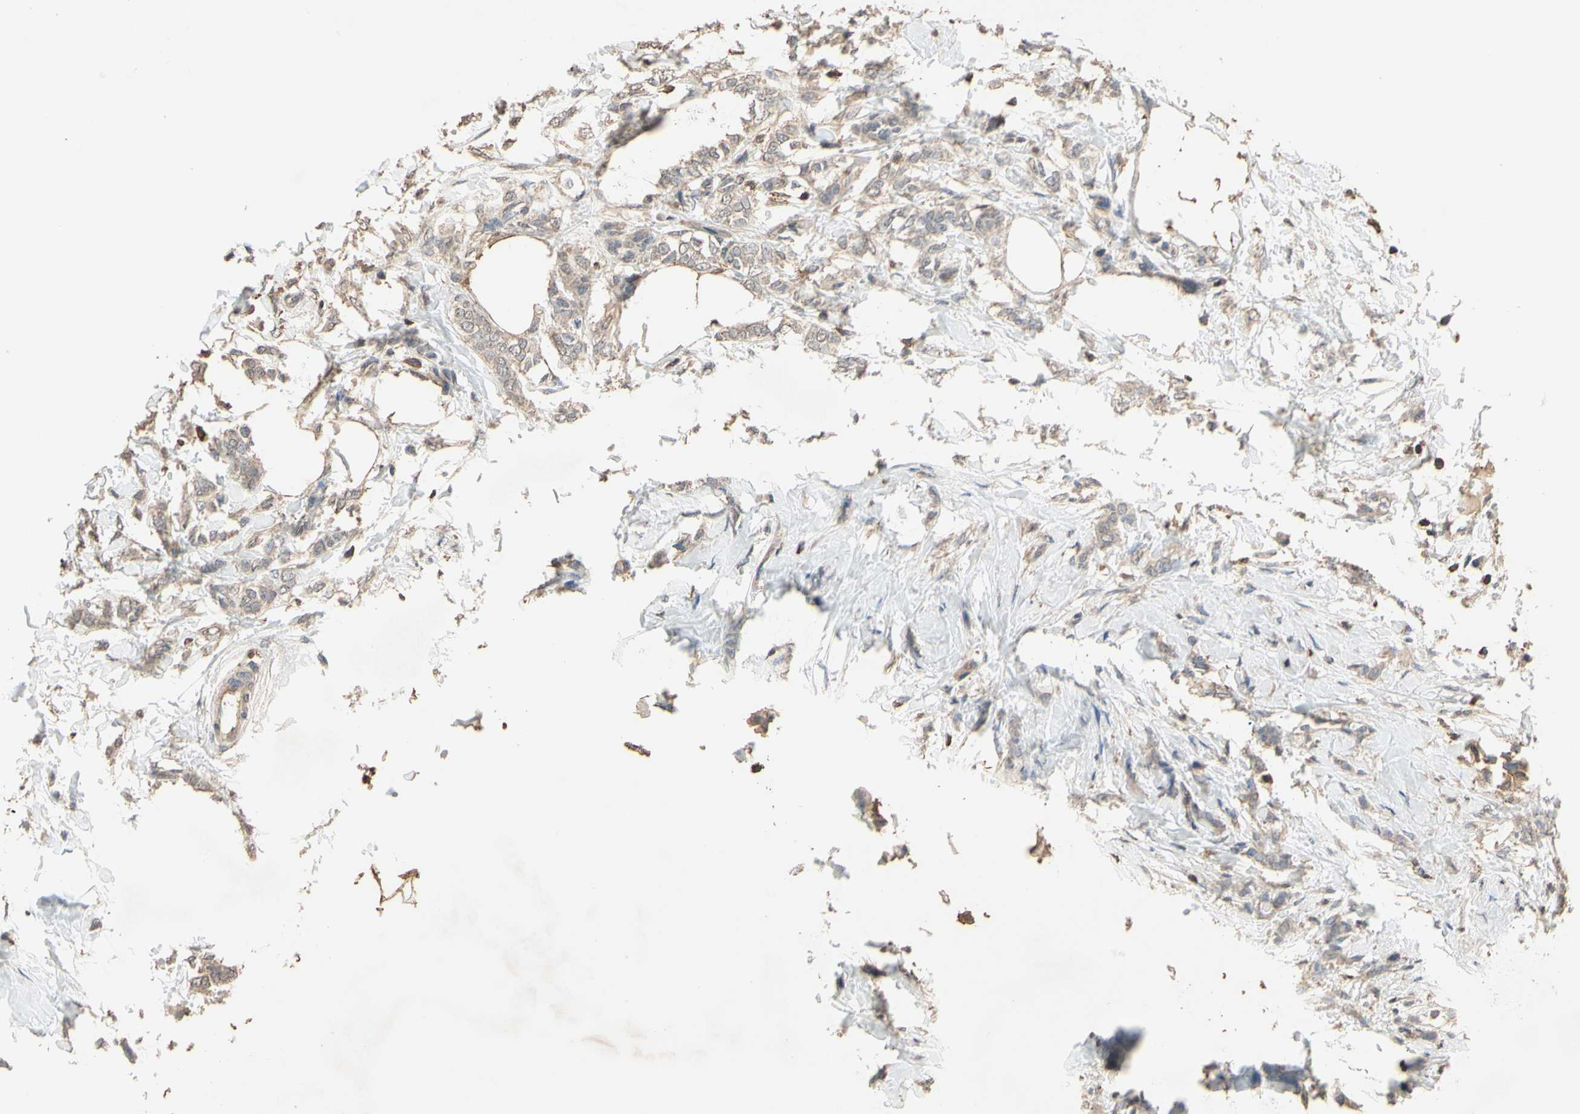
{"staining": {"intensity": "weak", "quantity": ">75%", "location": "cytoplasmic/membranous"}, "tissue": "breast cancer", "cell_type": "Tumor cells", "image_type": "cancer", "snomed": [{"axis": "morphology", "description": "Lobular carcinoma, in situ"}, {"axis": "morphology", "description": "Lobular carcinoma"}, {"axis": "topography", "description": "Breast"}], "caption": "Immunohistochemical staining of breast lobular carcinoma in situ shows weak cytoplasmic/membranous protein staining in approximately >75% of tumor cells.", "gene": "MAP3K10", "patient": {"sex": "female", "age": 41}}